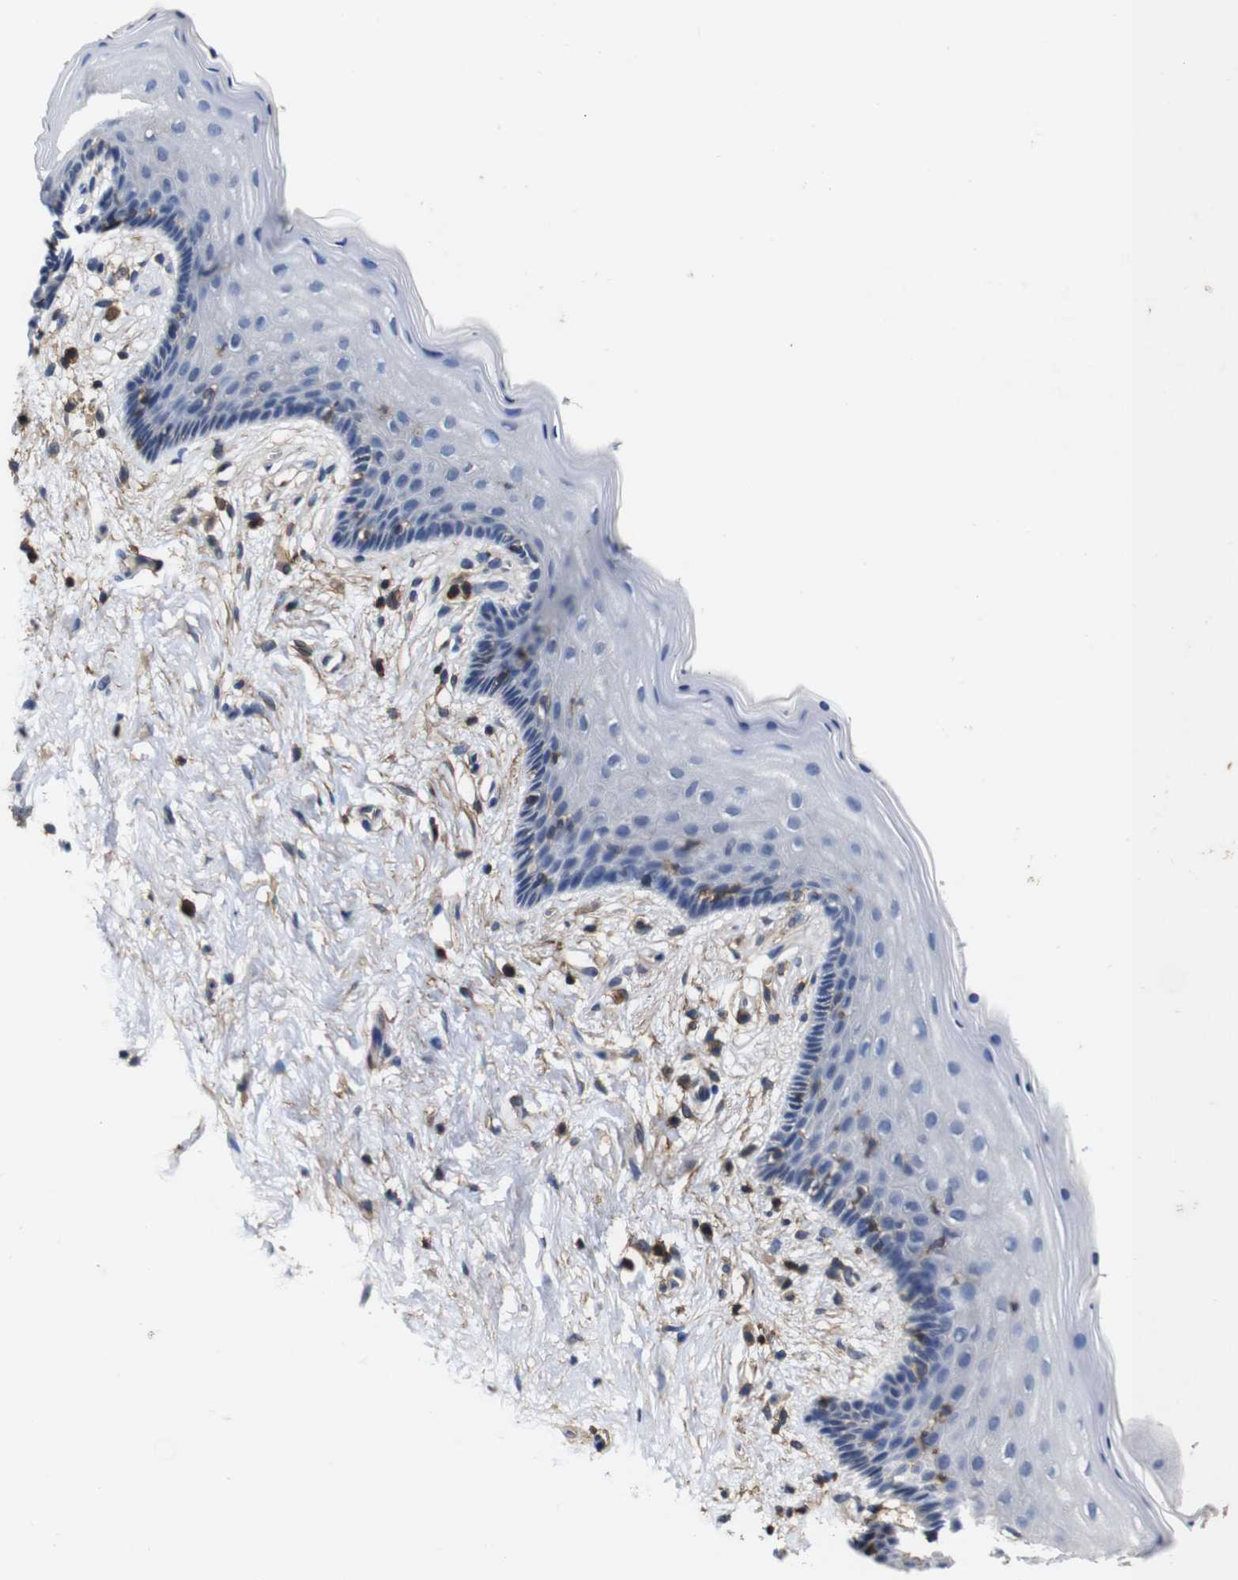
{"staining": {"intensity": "negative", "quantity": "none", "location": "none"}, "tissue": "vagina", "cell_type": "Squamous epithelial cells", "image_type": "normal", "snomed": [{"axis": "morphology", "description": "Normal tissue, NOS"}, {"axis": "topography", "description": "Vagina"}], "caption": "High power microscopy micrograph of an immunohistochemistry (IHC) histopathology image of benign vagina, revealing no significant positivity in squamous epithelial cells. Brightfield microscopy of immunohistochemistry (IHC) stained with DAB (brown) and hematoxylin (blue), captured at high magnification.", "gene": "PI4KA", "patient": {"sex": "female", "age": 44}}